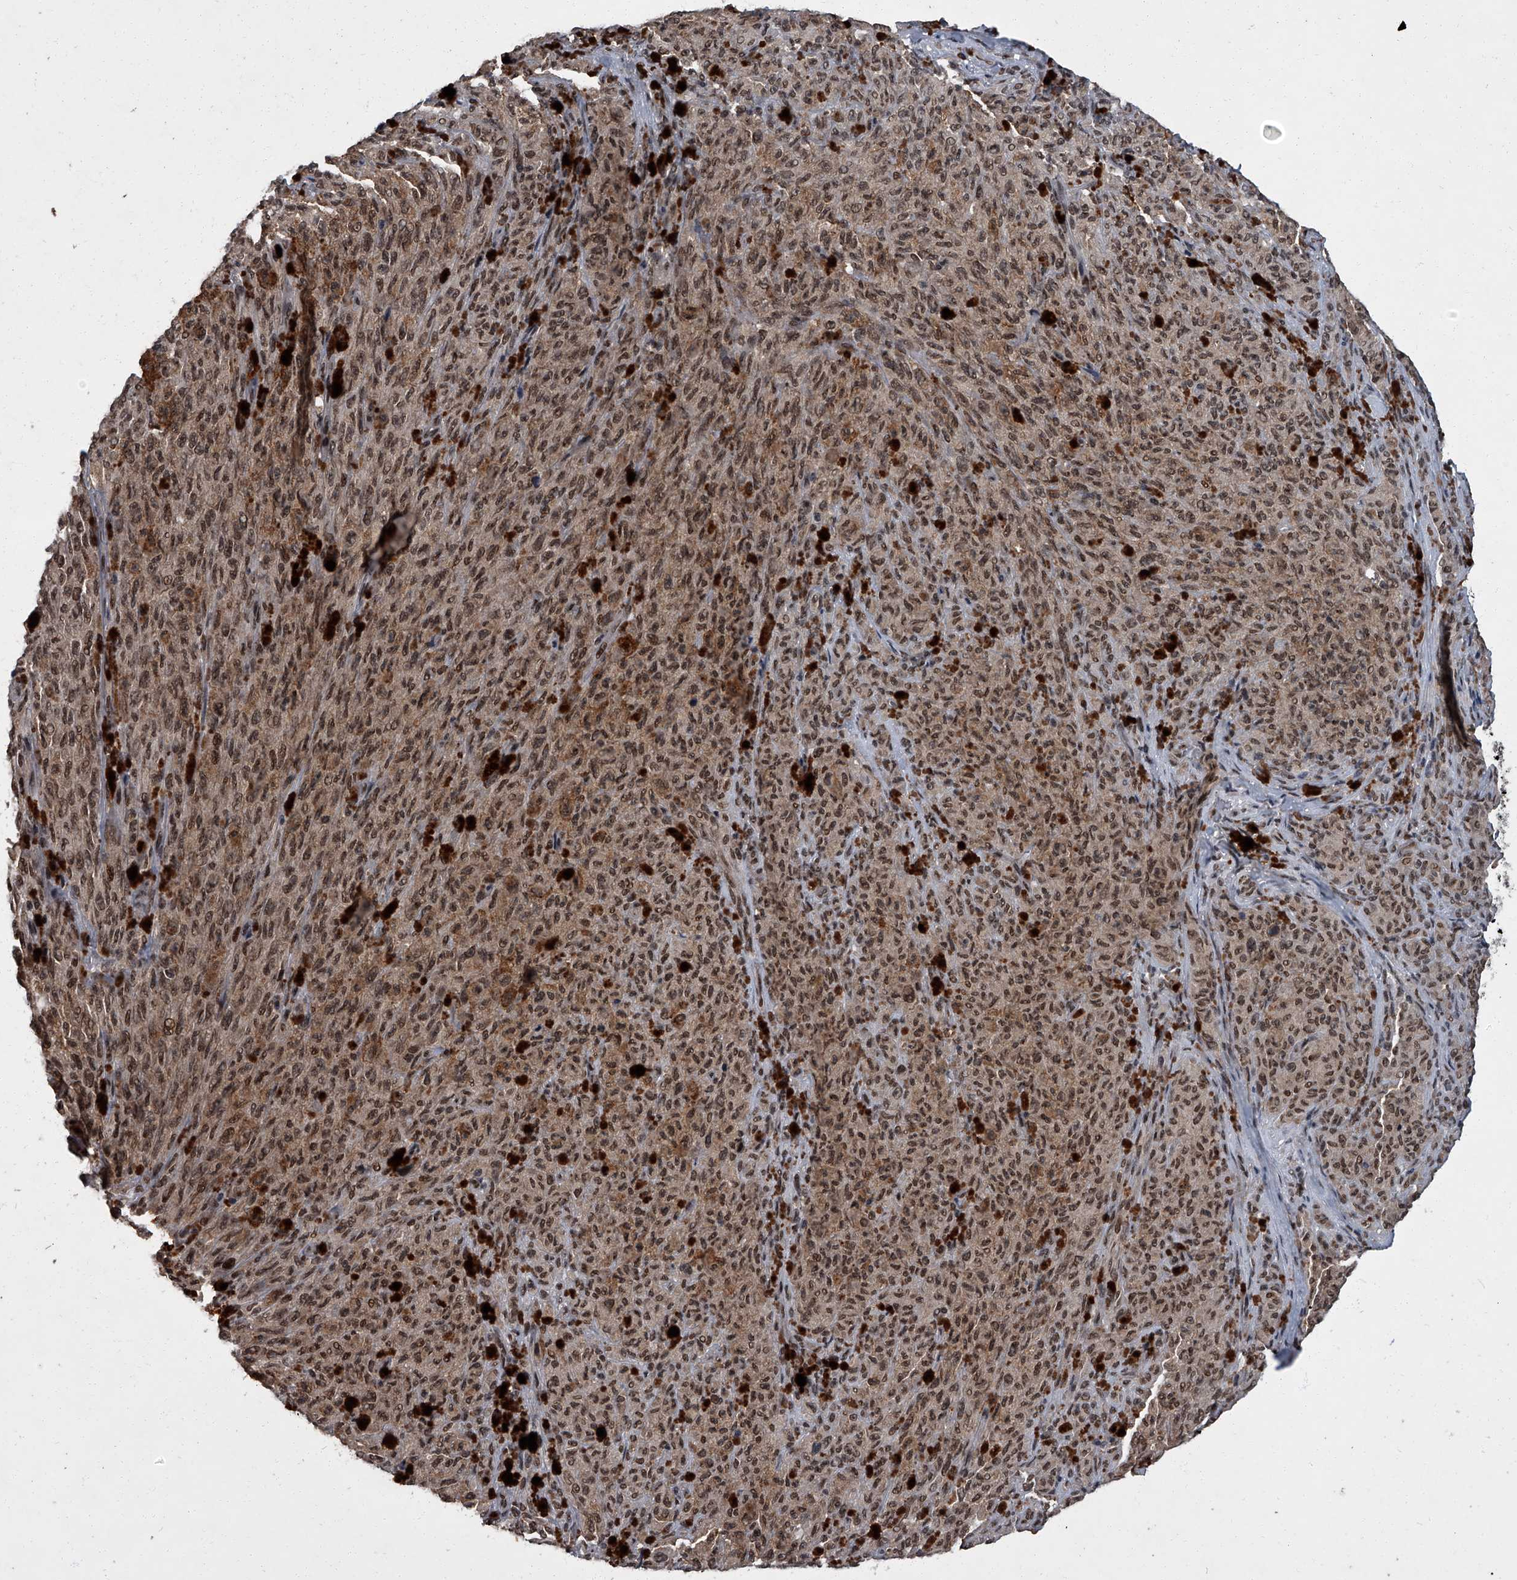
{"staining": {"intensity": "moderate", "quantity": ">75%", "location": "nuclear"}, "tissue": "melanoma", "cell_type": "Tumor cells", "image_type": "cancer", "snomed": [{"axis": "morphology", "description": "Malignant melanoma, NOS"}, {"axis": "topography", "description": "Skin"}], "caption": "A medium amount of moderate nuclear expression is identified in about >75% of tumor cells in malignant melanoma tissue. Nuclei are stained in blue.", "gene": "ZNF518B", "patient": {"sex": "female", "age": 82}}